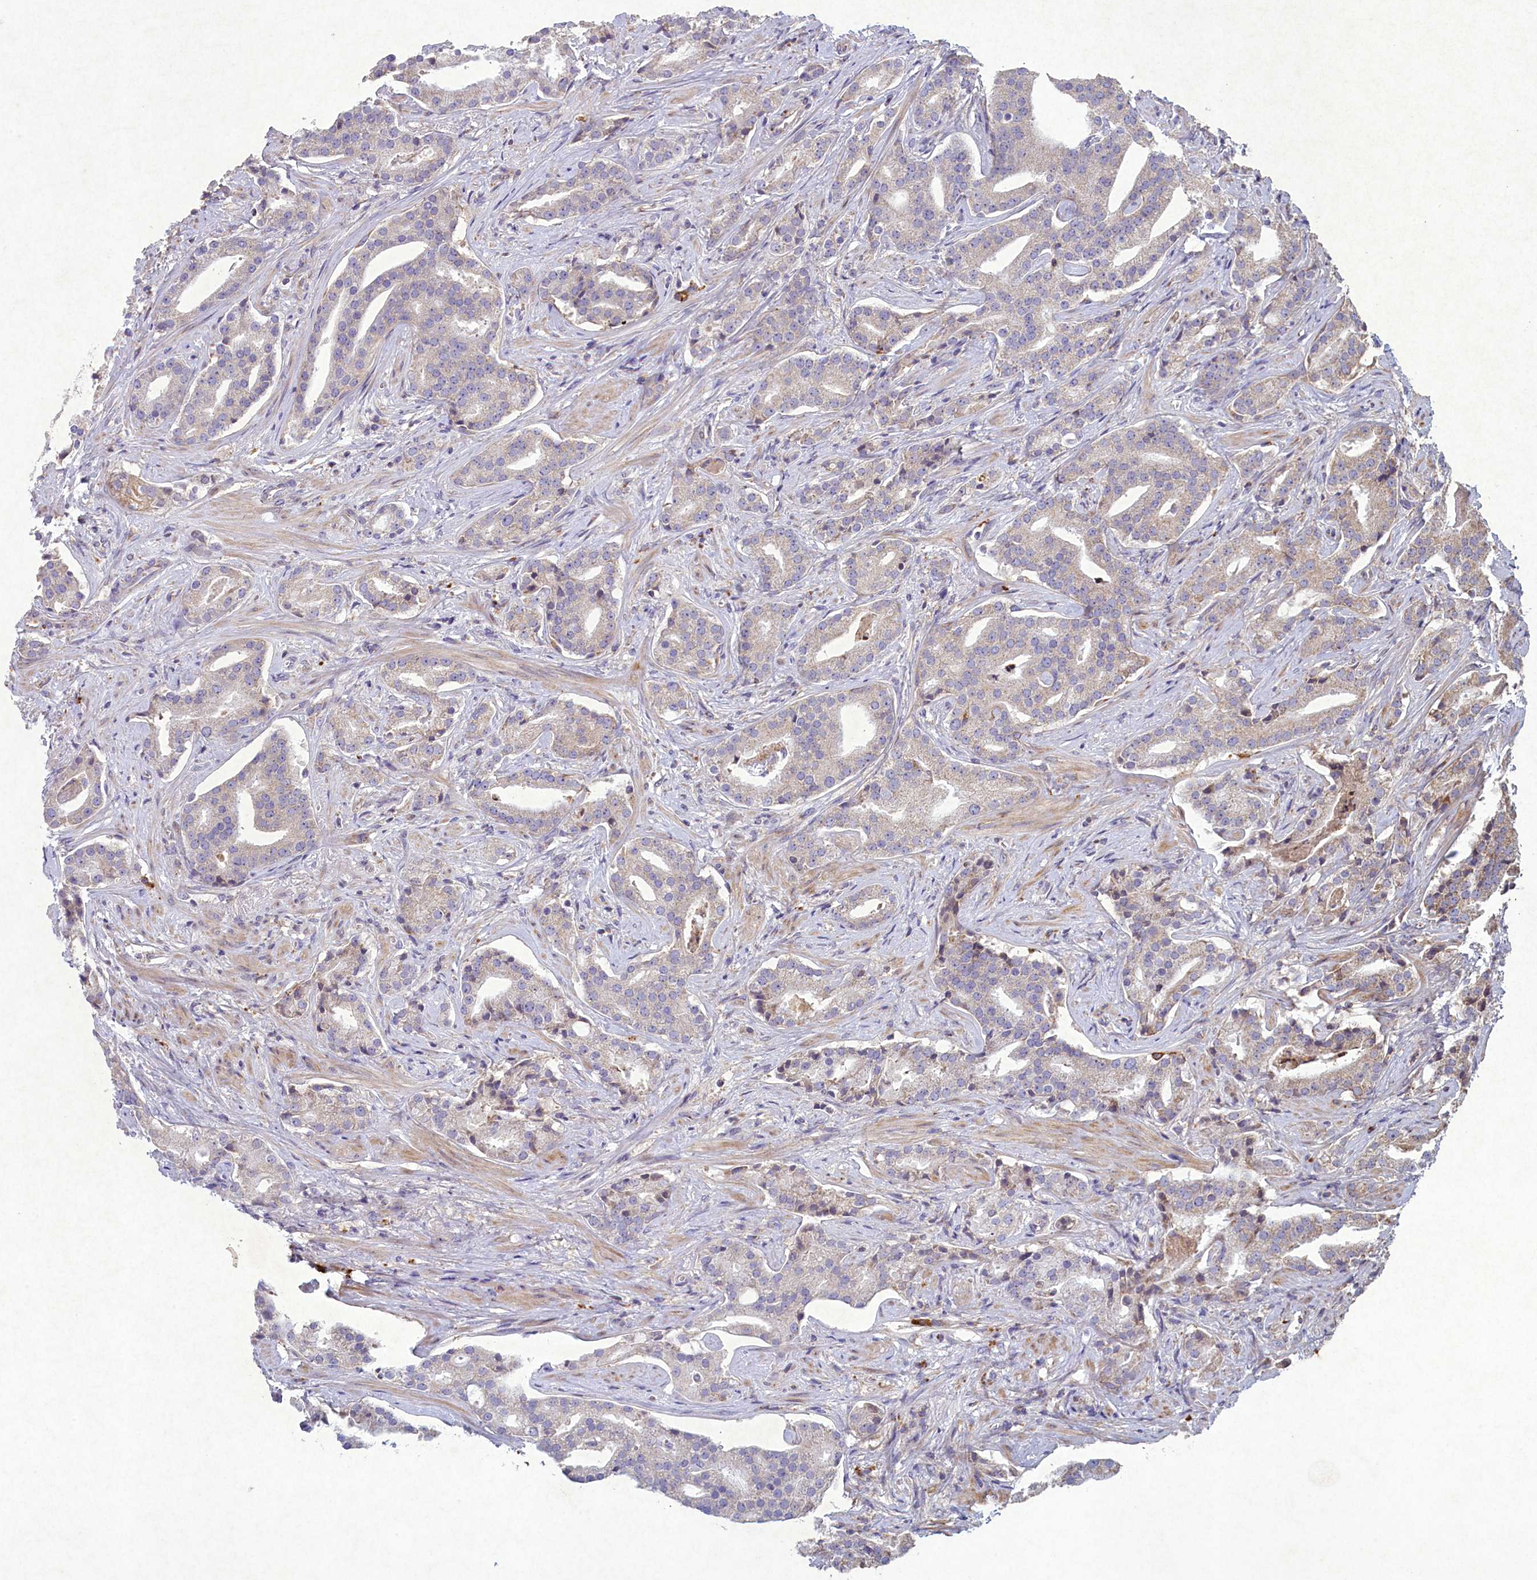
{"staining": {"intensity": "negative", "quantity": "none", "location": "none"}, "tissue": "prostate cancer", "cell_type": "Tumor cells", "image_type": "cancer", "snomed": [{"axis": "morphology", "description": "Adenocarcinoma, Low grade"}, {"axis": "topography", "description": "Prostate"}], "caption": "Immunohistochemistry micrograph of neoplastic tissue: prostate cancer (adenocarcinoma (low-grade)) stained with DAB (3,3'-diaminobenzidine) exhibits no significant protein positivity in tumor cells. Nuclei are stained in blue.", "gene": "CIAO2B", "patient": {"sex": "male", "age": 67}}